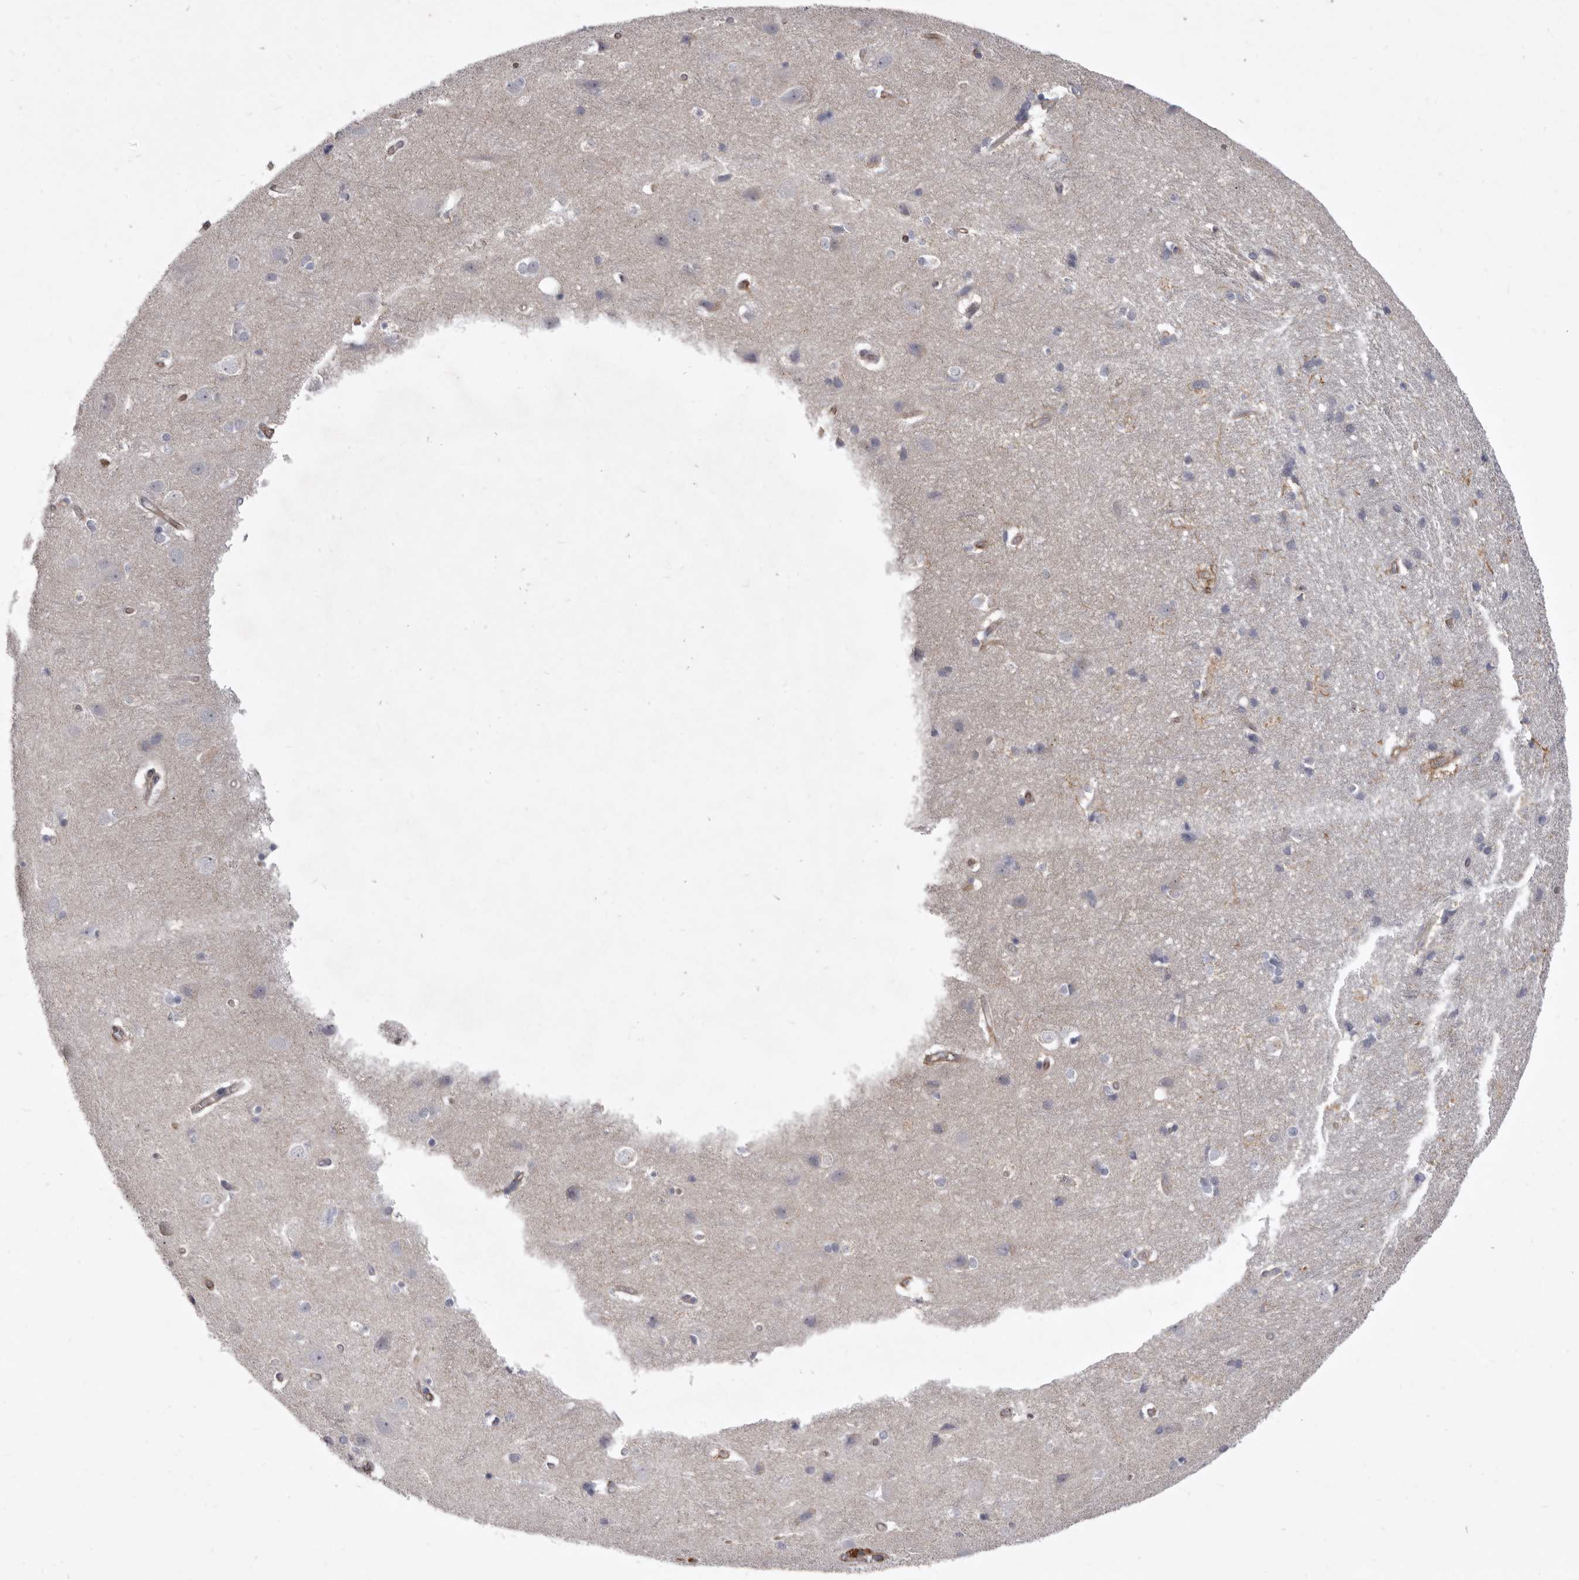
{"staining": {"intensity": "moderate", "quantity": "25%-75%", "location": "cytoplasmic/membranous"}, "tissue": "cerebral cortex", "cell_type": "Endothelial cells", "image_type": "normal", "snomed": [{"axis": "morphology", "description": "Normal tissue, NOS"}, {"axis": "topography", "description": "Cerebral cortex"}], "caption": "The photomicrograph shows a brown stain indicating the presence of a protein in the cytoplasmic/membranous of endothelial cells in cerebral cortex.", "gene": "P2RX6", "patient": {"sex": "male", "age": 54}}